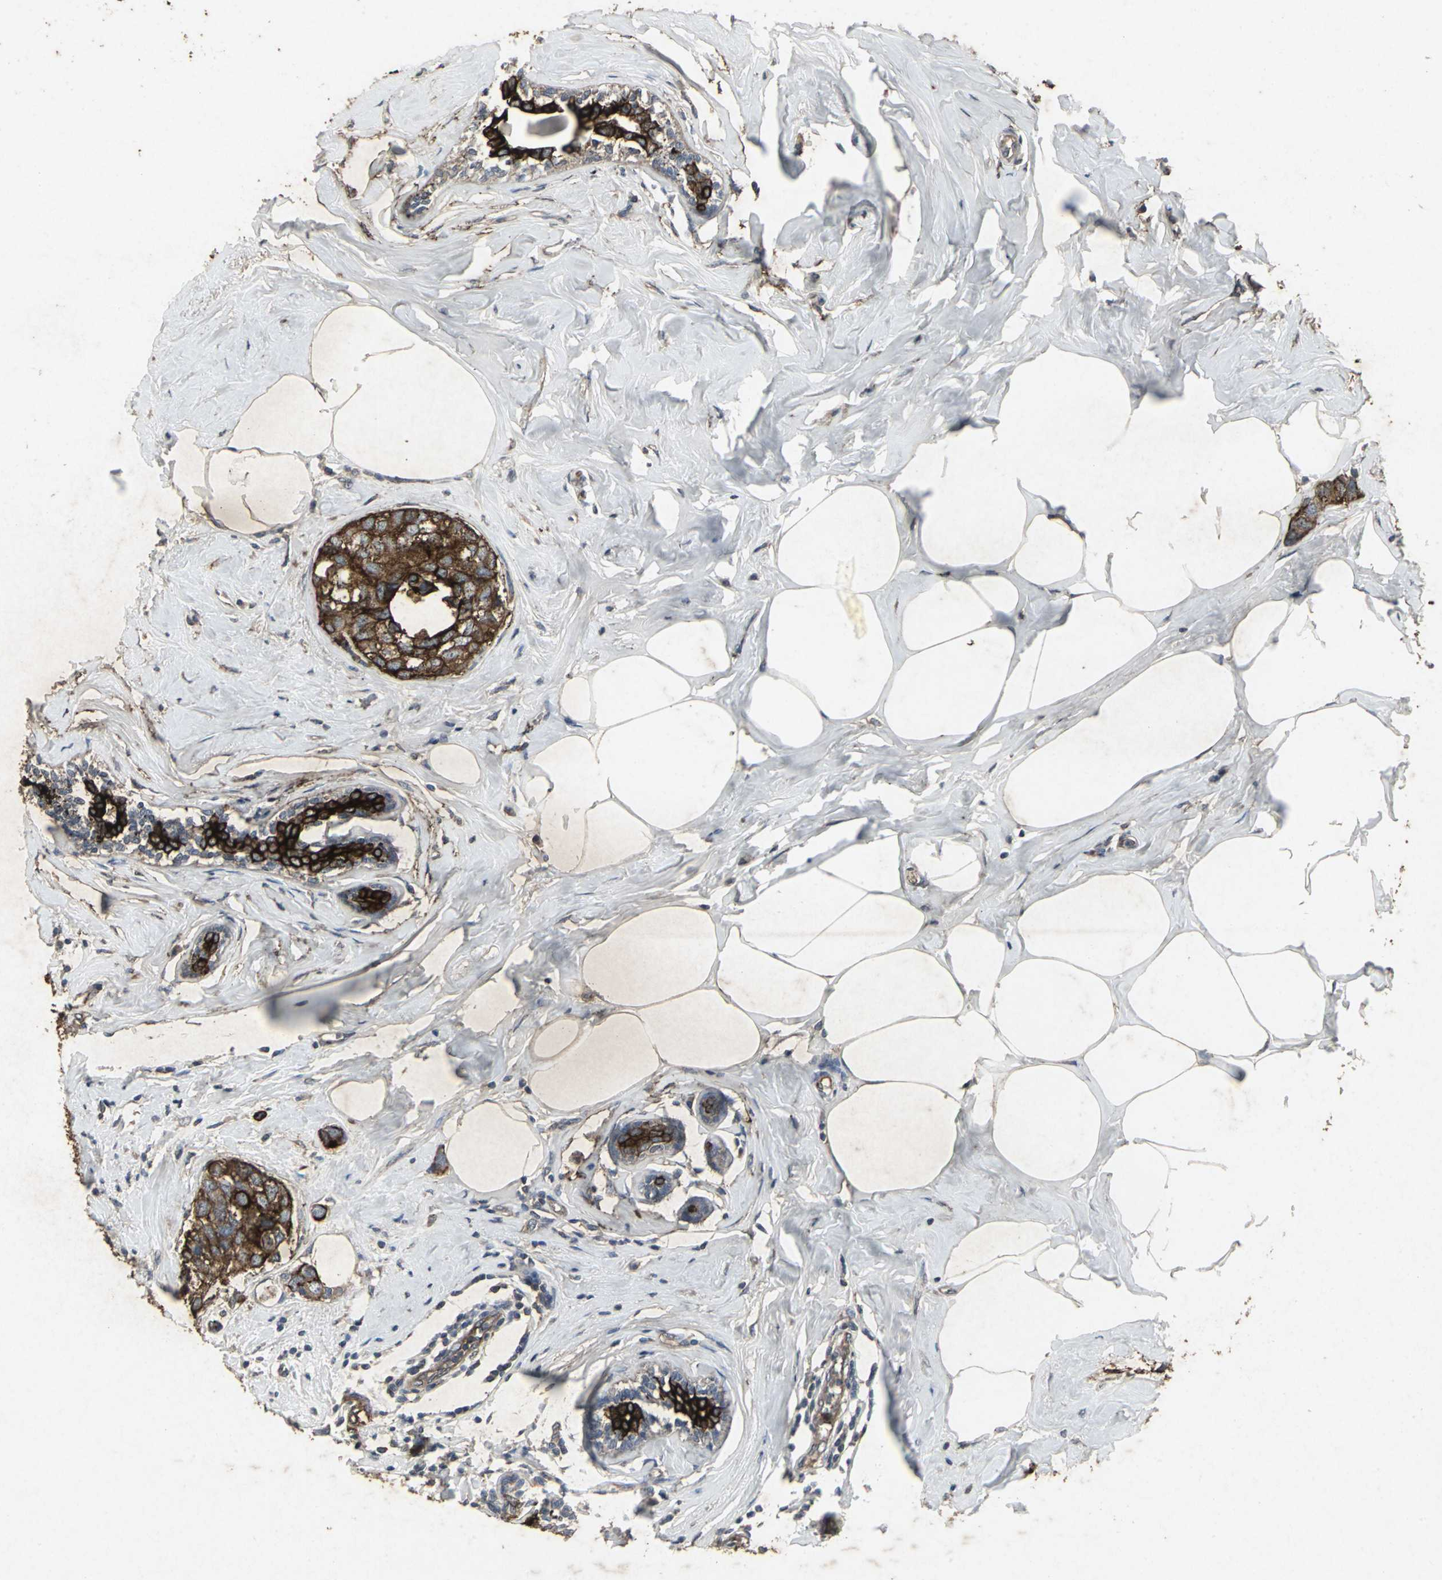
{"staining": {"intensity": "strong", "quantity": ">75%", "location": "cytoplasmic/membranous"}, "tissue": "breast cancer", "cell_type": "Tumor cells", "image_type": "cancer", "snomed": [{"axis": "morphology", "description": "Normal tissue, NOS"}, {"axis": "morphology", "description": "Duct carcinoma"}, {"axis": "topography", "description": "Breast"}], "caption": "There is high levels of strong cytoplasmic/membranous expression in tumor cells of breast cancer (invasive ductal carcinoma), as demonstrated by immunohistochemical staining (brown color).", "gene": "CCR9", "patient": {"sex": "female", "age": 50}}